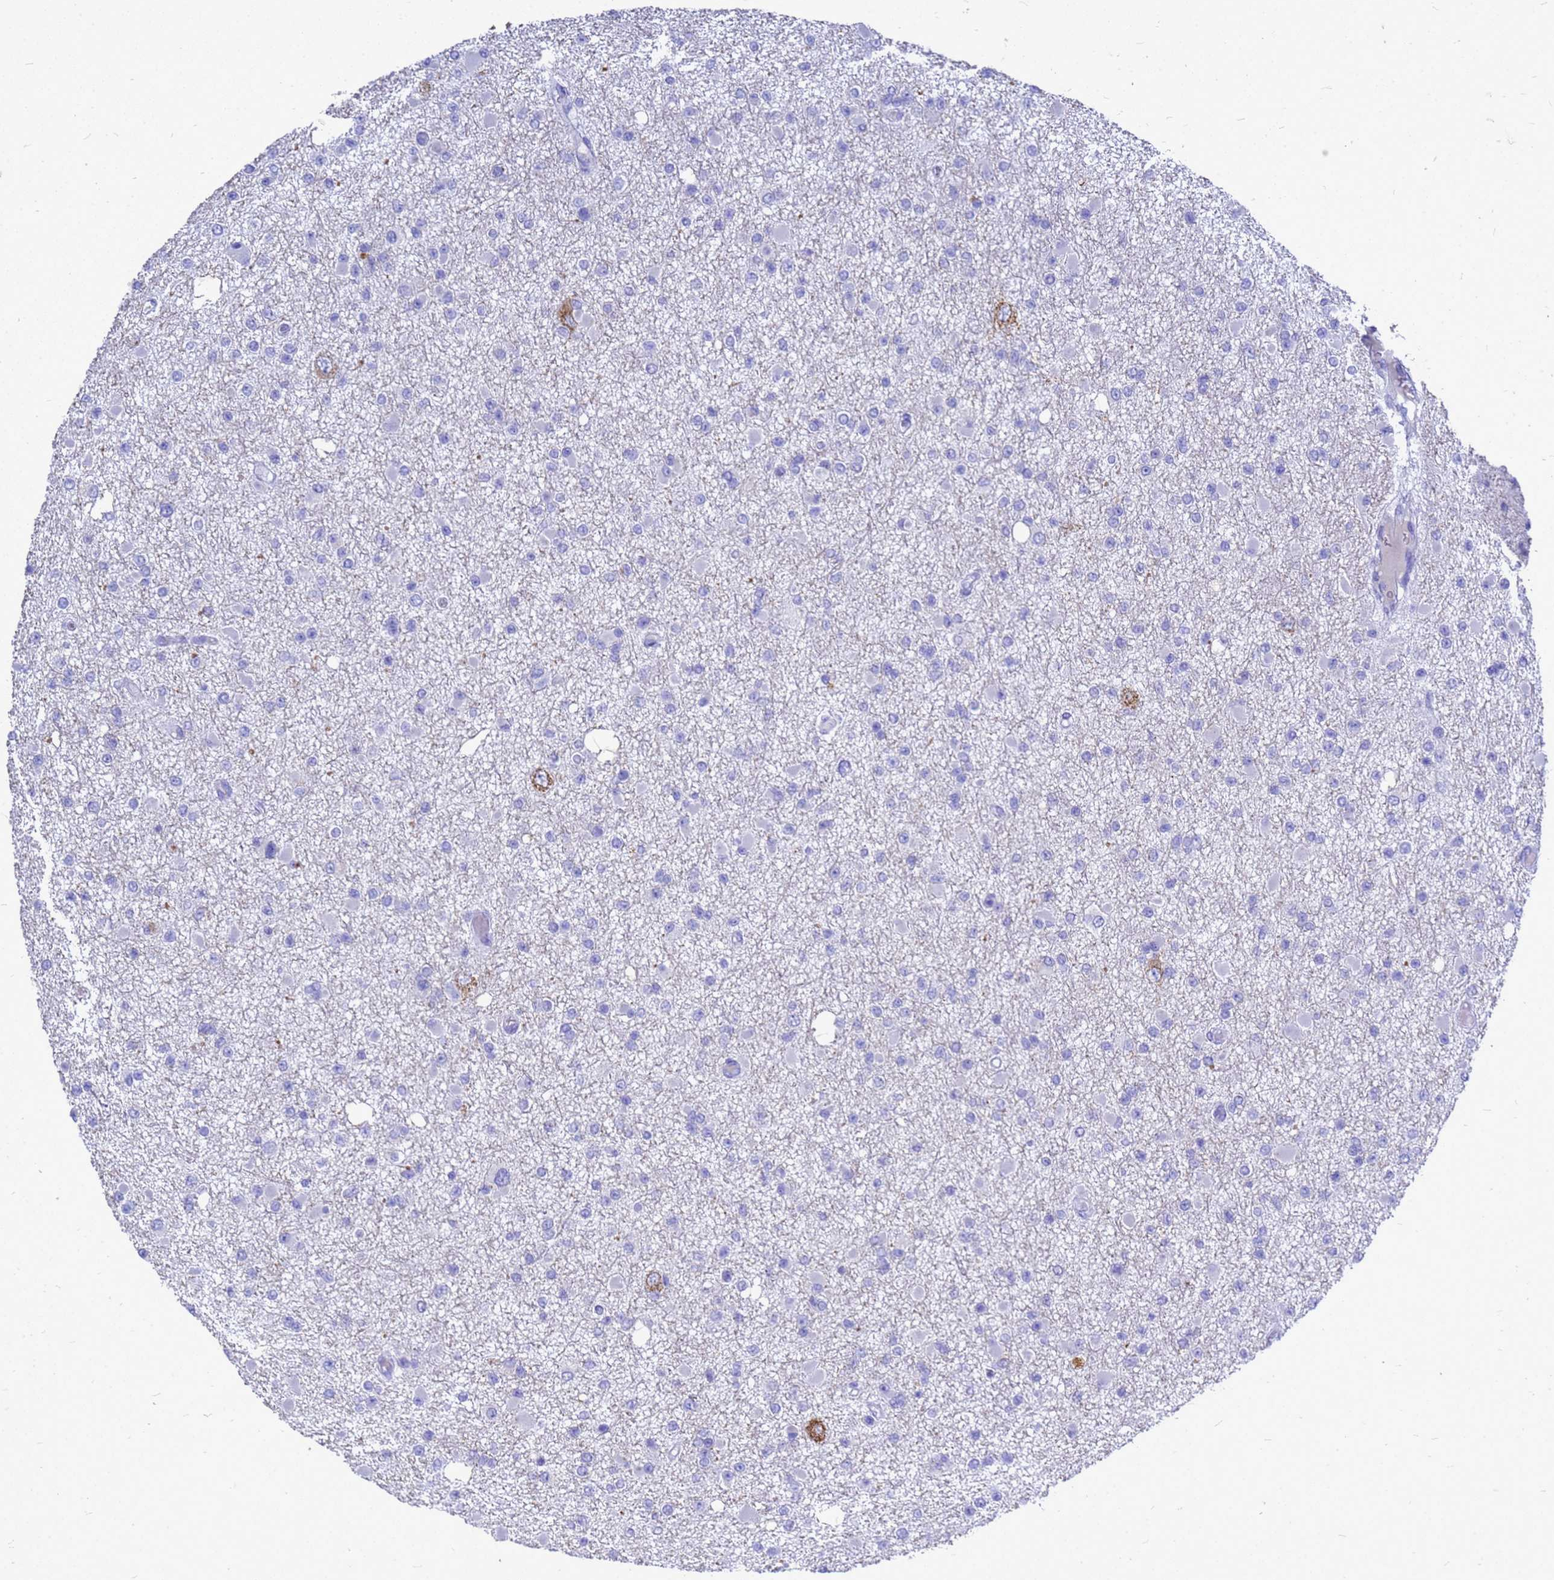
{"staining": {"intensity": "negative", "quantity": "none", "location": "none"}, "tissue": "glioma", "cell_type": "Tumor cells", "image_type": "cancer", "snomed": [{"axis": "morphology", "description": "Glioma, malignant, Low grade"}, {"axis": "topography", "description": "Brain"}], "caption": "An IHC photomicrograph of malignant glioma (low-grade) is shown. There is no staining in tumor cells of malignant glioma (low-grade).", "gene": "OR52E2", "patient": {"sex": "female", "age": 22}}